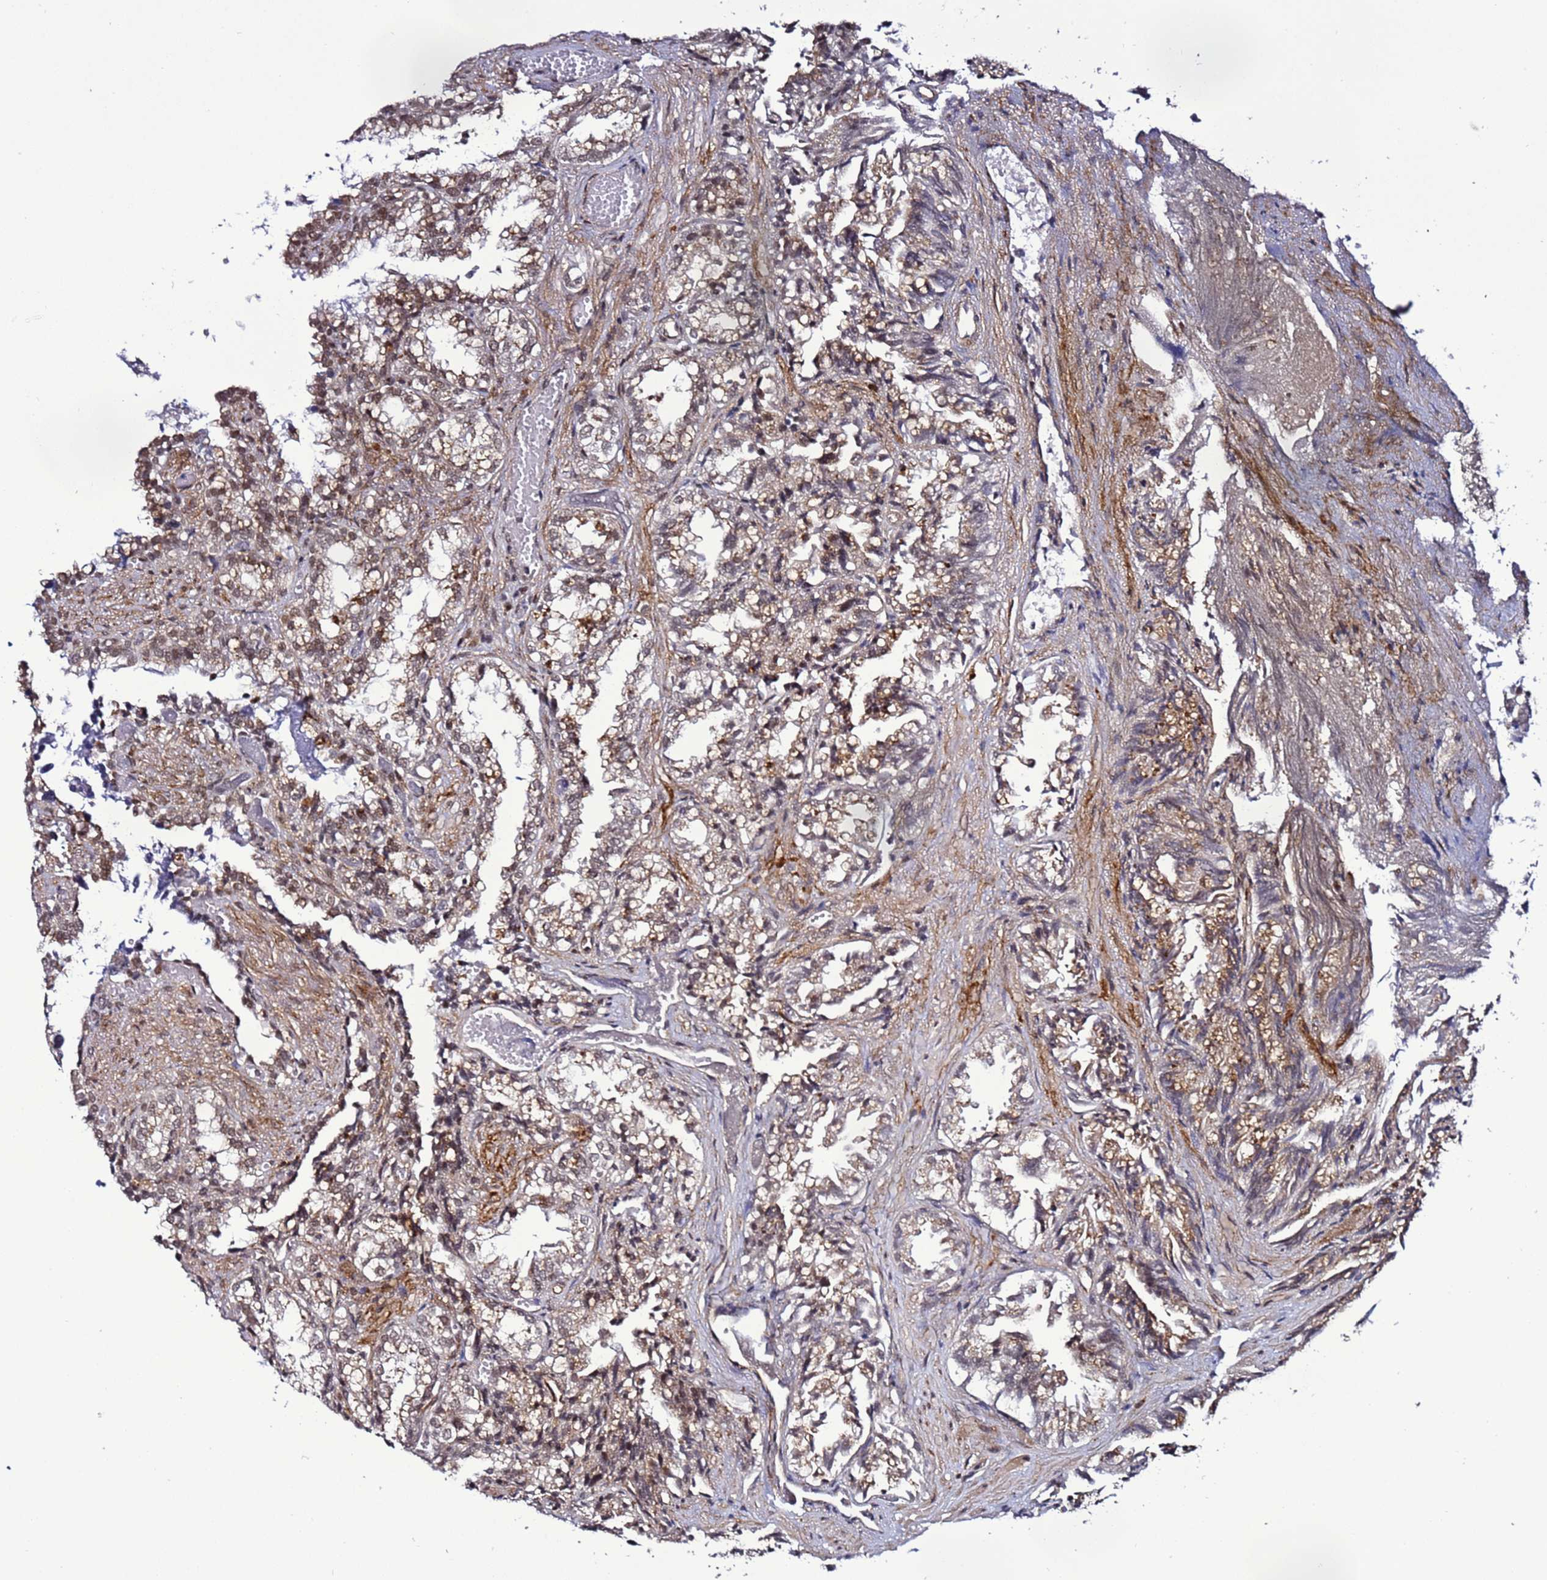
{"staining": {"intensity": "moderate", "quantity": "25%-75%", "location": "cytoplasmic/membranous,nuclear"}, "tissue": "seminal vesicle", "cell_type": "Glandular cells", "image_type": "normal", "snomed": [{"axis": "morphology", "description": "Normal tissue, NOS"}, {"axis": "topography", "description": "Prostate"}, {"axis": "topography", "description": "Seminal veicle"}], "caption": "A brown stain labels moderate cytoplasmic/membranous,nuclear staining of a protein in glandular cells of benign seminal vesicle. The staining was performed using DAB to visualize the protein expression in brown, while the nuclei were stained in blue with hematoxylin (Magnification: 20x).", "gene": "POLR2D", "patient": {"sex": "male", "age": 51}}